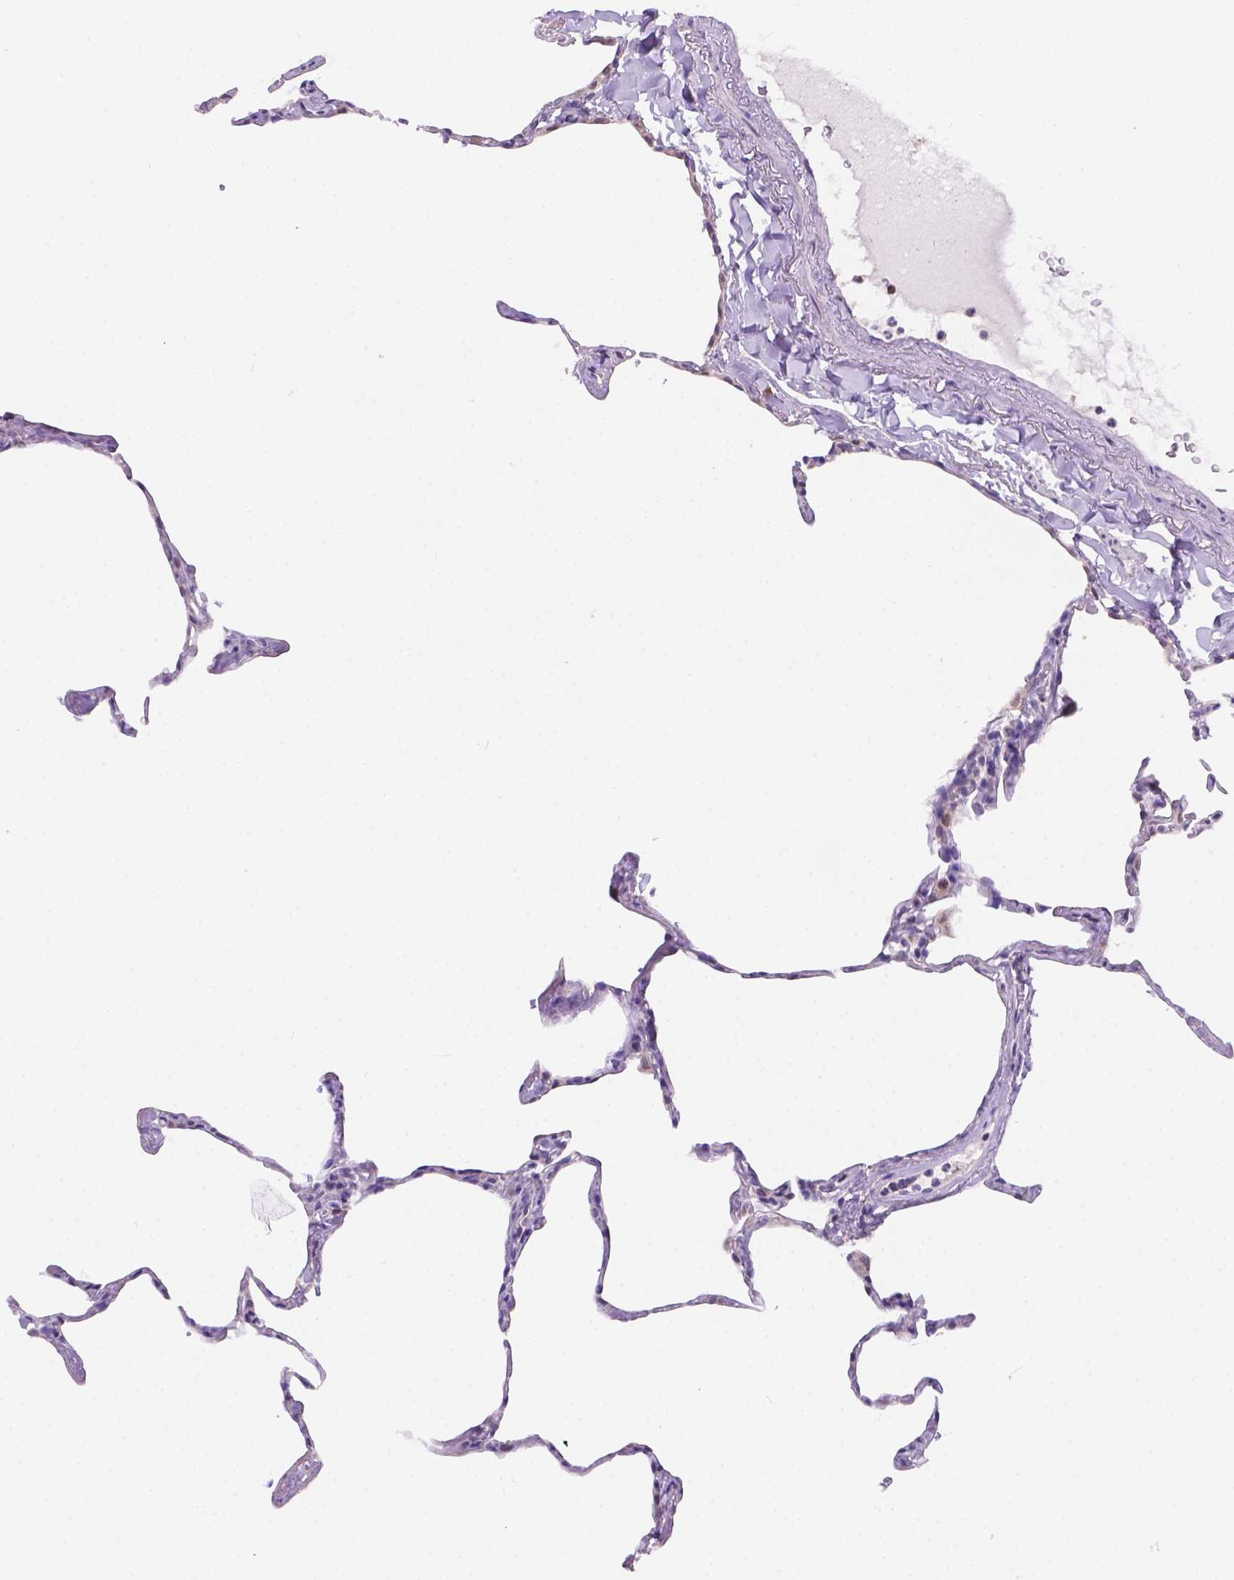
{"staining": {"intensity": "negative", "quantity": "none", "location": "none"}, "tissue": "lung", "cell_type": "Alveolar cells", "image_type": "normal", "snomed": [{"axis": "morphology", "description": "Normal tissue, NOS"}, {"axis": "topography", "description": "Lung"}], "caption": "Lung was stained to show a protein in brown. There is no significant positivity in alveolar cells. The staining was performed using DAB (3,3'-diaminobenzidine) to visualize the protein expression in brown, while the nuclei were stained in blue with hematoxylin (Magnification: 20x).", "gene": "CD96", "patient": {"sex": "male", "age": 65}}